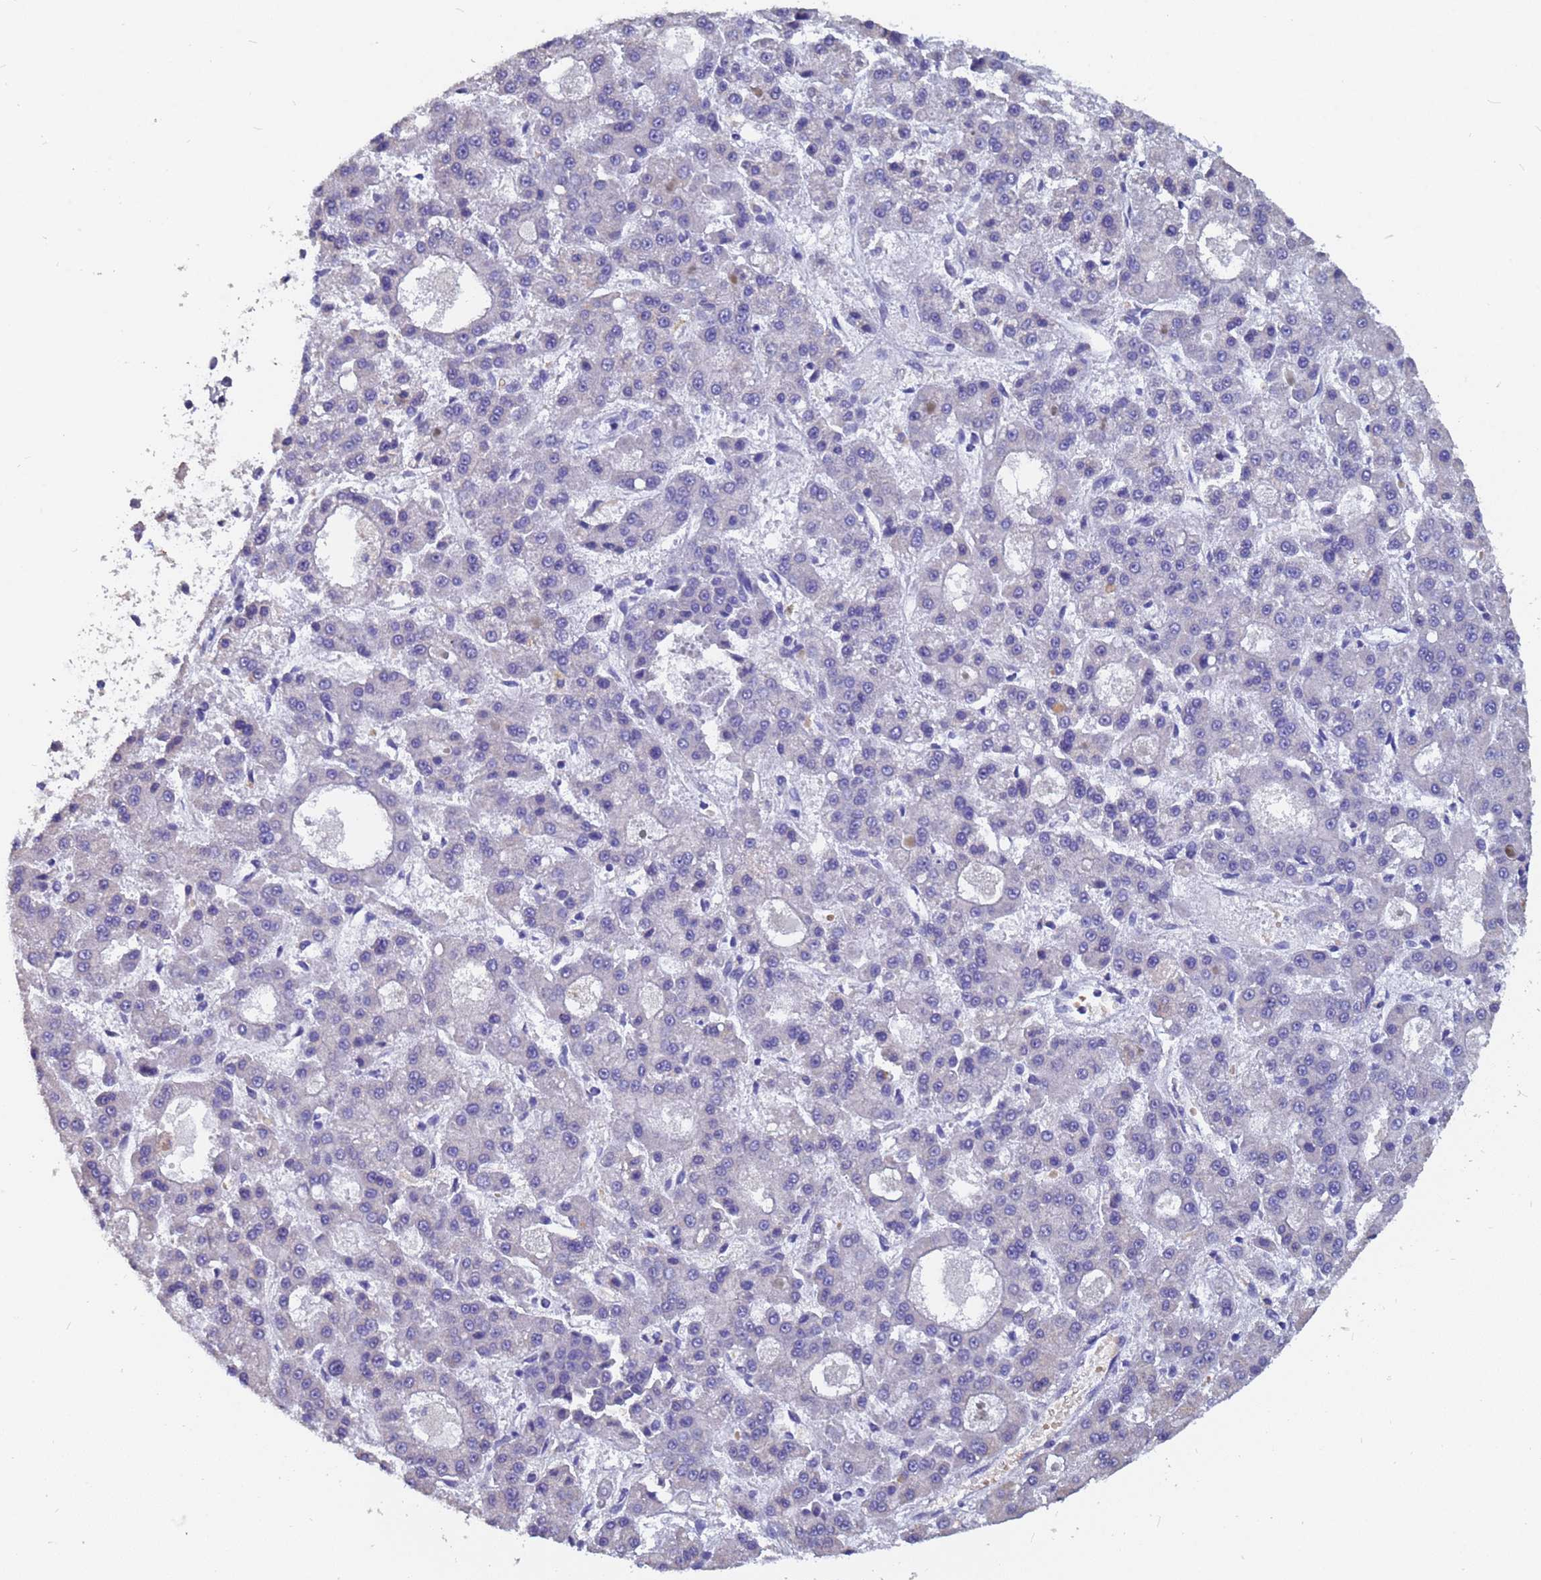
{"staining": {"intensity": "negative", "quantity": "none", "location": "none"}, "tissue": "liver cancer", "cell_type": "Tumor cells", "image_type": "cancer", "snomed": [{"axis": "morphology", "description": "Carcinoma, Hepatocellular, NOS"}, {"axis": "topography", "description": "Liver"}], "caption": "Protein analysis of liver hepatocellular carcinoma shows no significant positivity in tumor cells.", "gene": "IHO1", "patient": {"sex": "male", "age": 70}}